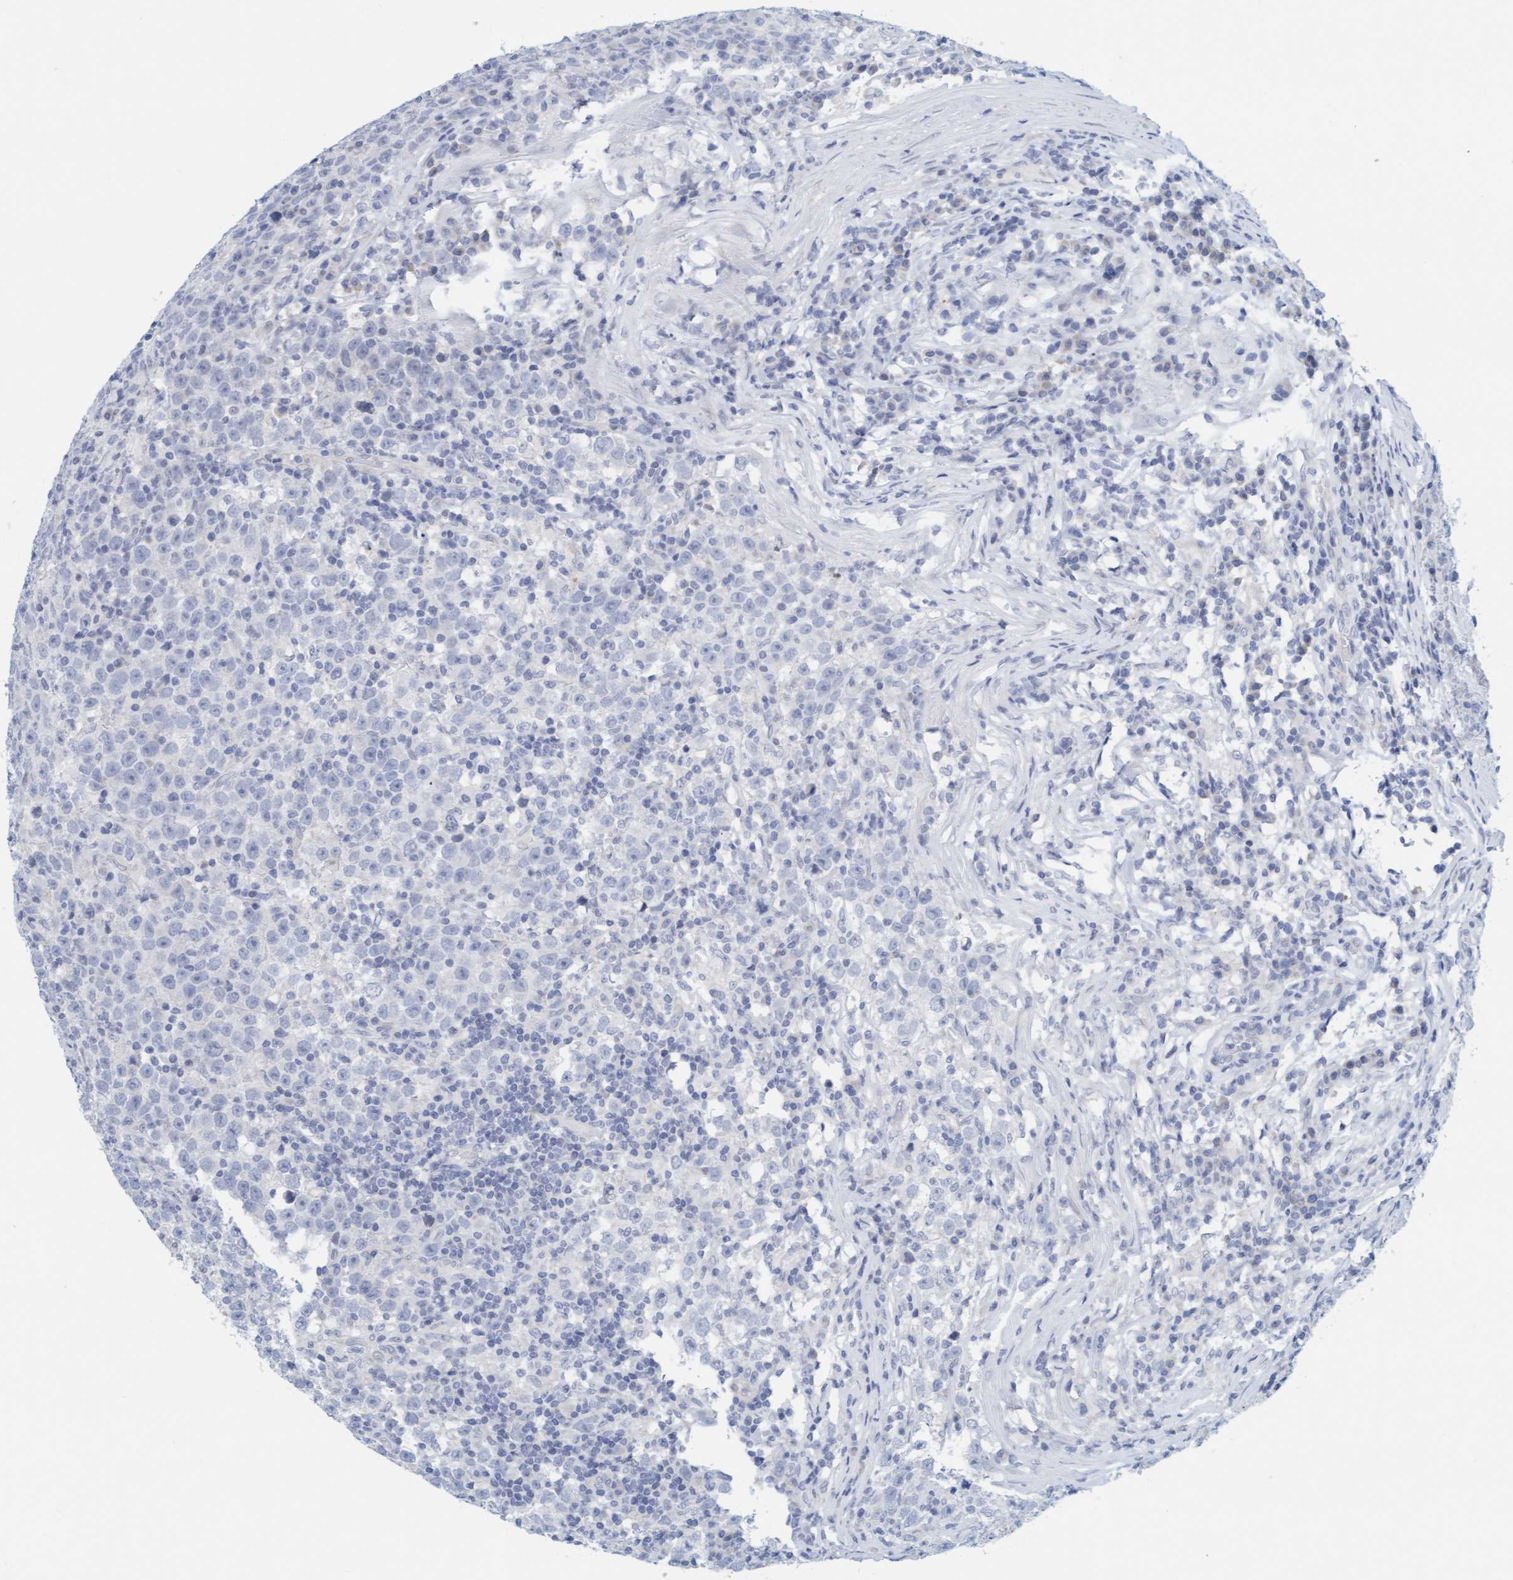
{"staining": {"intensity": "negative", "quantity": "none", "location": "none"}, "tissue": "testis cancer", "cell_type": "Tumor cells", "image_type": "cancer", "snomed": [{"axis": "morphology", "description": "Seminoma, NOS"}, {"axis": "topography", "description": "Testis"}], "caption": "Immunohistochemistry micrograph of testis cancer stained for a protein (brown), which displays no staining in tumor cells.", "gene": "CPA3", "patient": {"sex": "male", "age": 43}}